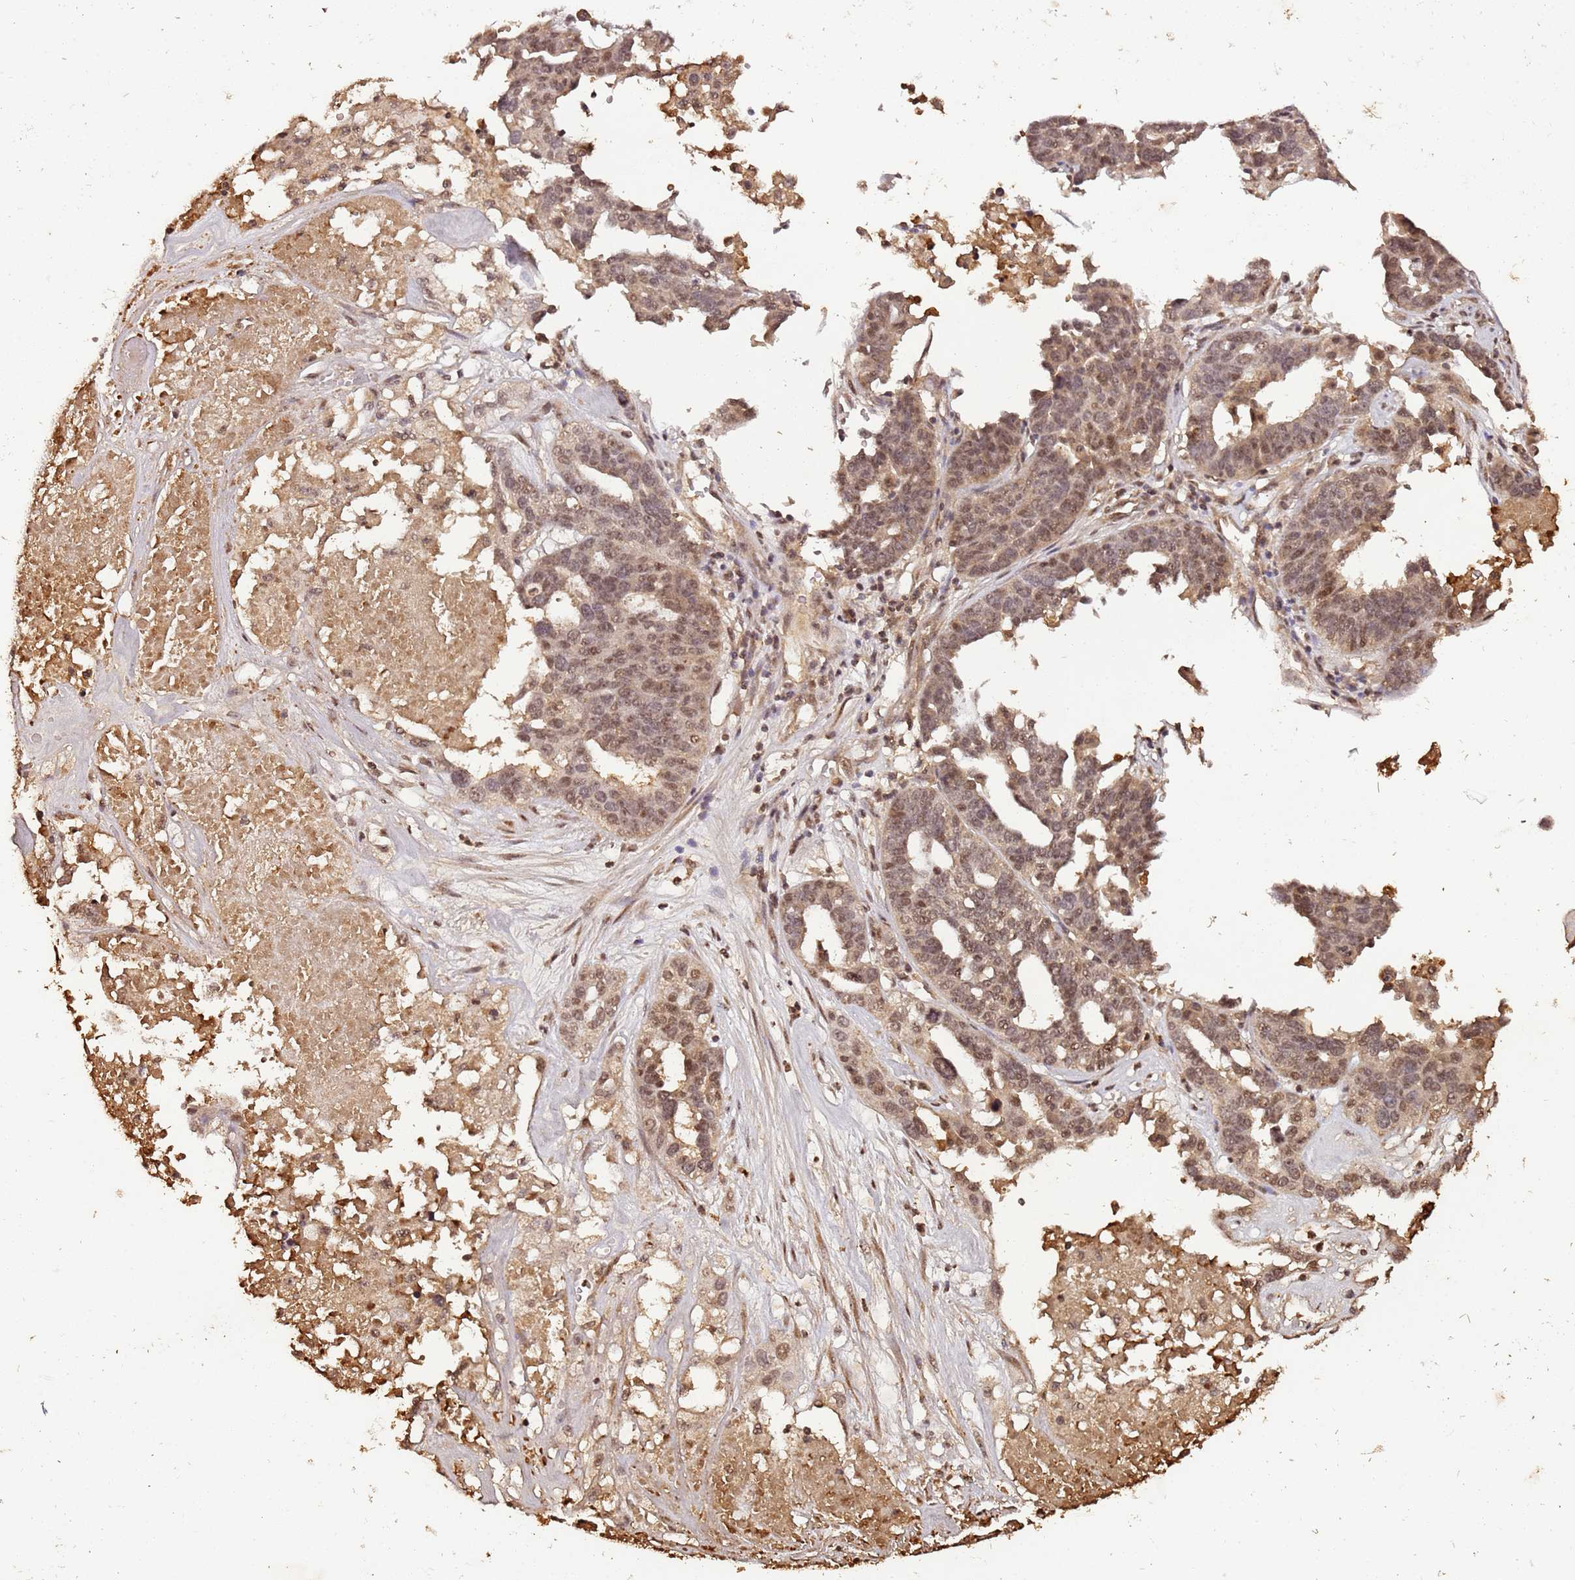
{"staining": {"intensity": "moderate", "quantity": "25%-75%", "location": "nuclear"}, "tissue": "ovarian cancer", "cell_type": "Tumor cells", "image_type": "cancer", "snomed": [{"axis": "morphology", "description": "Cystadenocarcinoma, serous, NOS"}, {"axis": "topography", "description": "Ovary"}], "caption": "A medium amount of moderate nuclear positivity is present in about 25%-75% of tumor cells in ovarian serous cystadenocarcinoma tissue.", "gene": "COL1A2", "patient": {"sex": "female", "age": 59}}